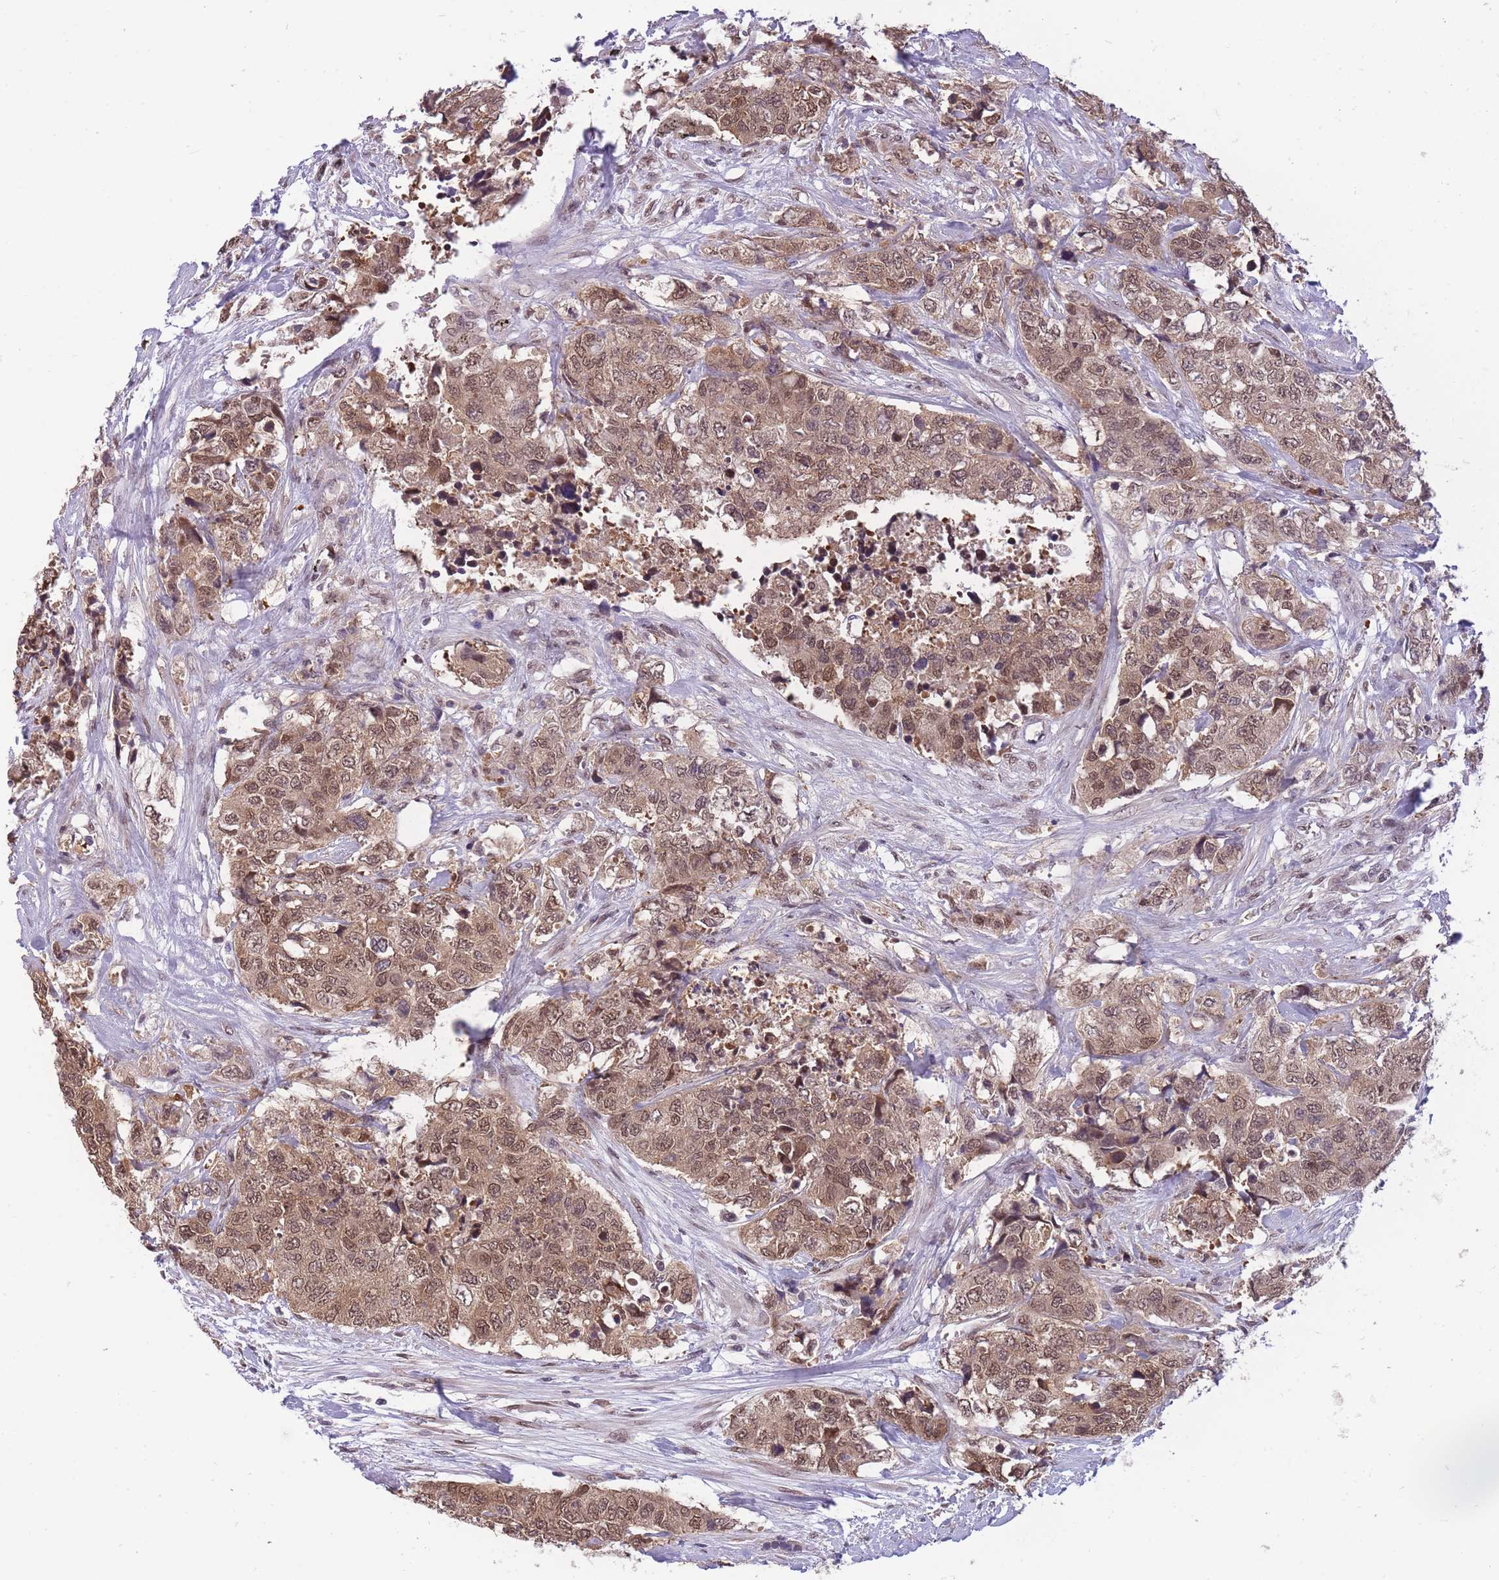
{"staining": {"intensity": "moderate", "quantity": ">75%", "location": "cytoplasmic/membranous,nuclear"}, "tissue": "urothelial cancer", "cell_type": "Tumor cells", "image_type": "cancer", "snomed": [{"axis": "morphology", "description": "Urothelial carcinoma, High grade"}, {"axis": "topography", "description": "Urinary bladder"}], "caption": "Protein analysis of high-grade urothelial carcinoma tissue displays moderate cytoplasmic/membranous and nuclear expression in approximately >75% of tumor cells.", "gene": "CDIP1", "patient": {"sex": "female", "age": 78}}